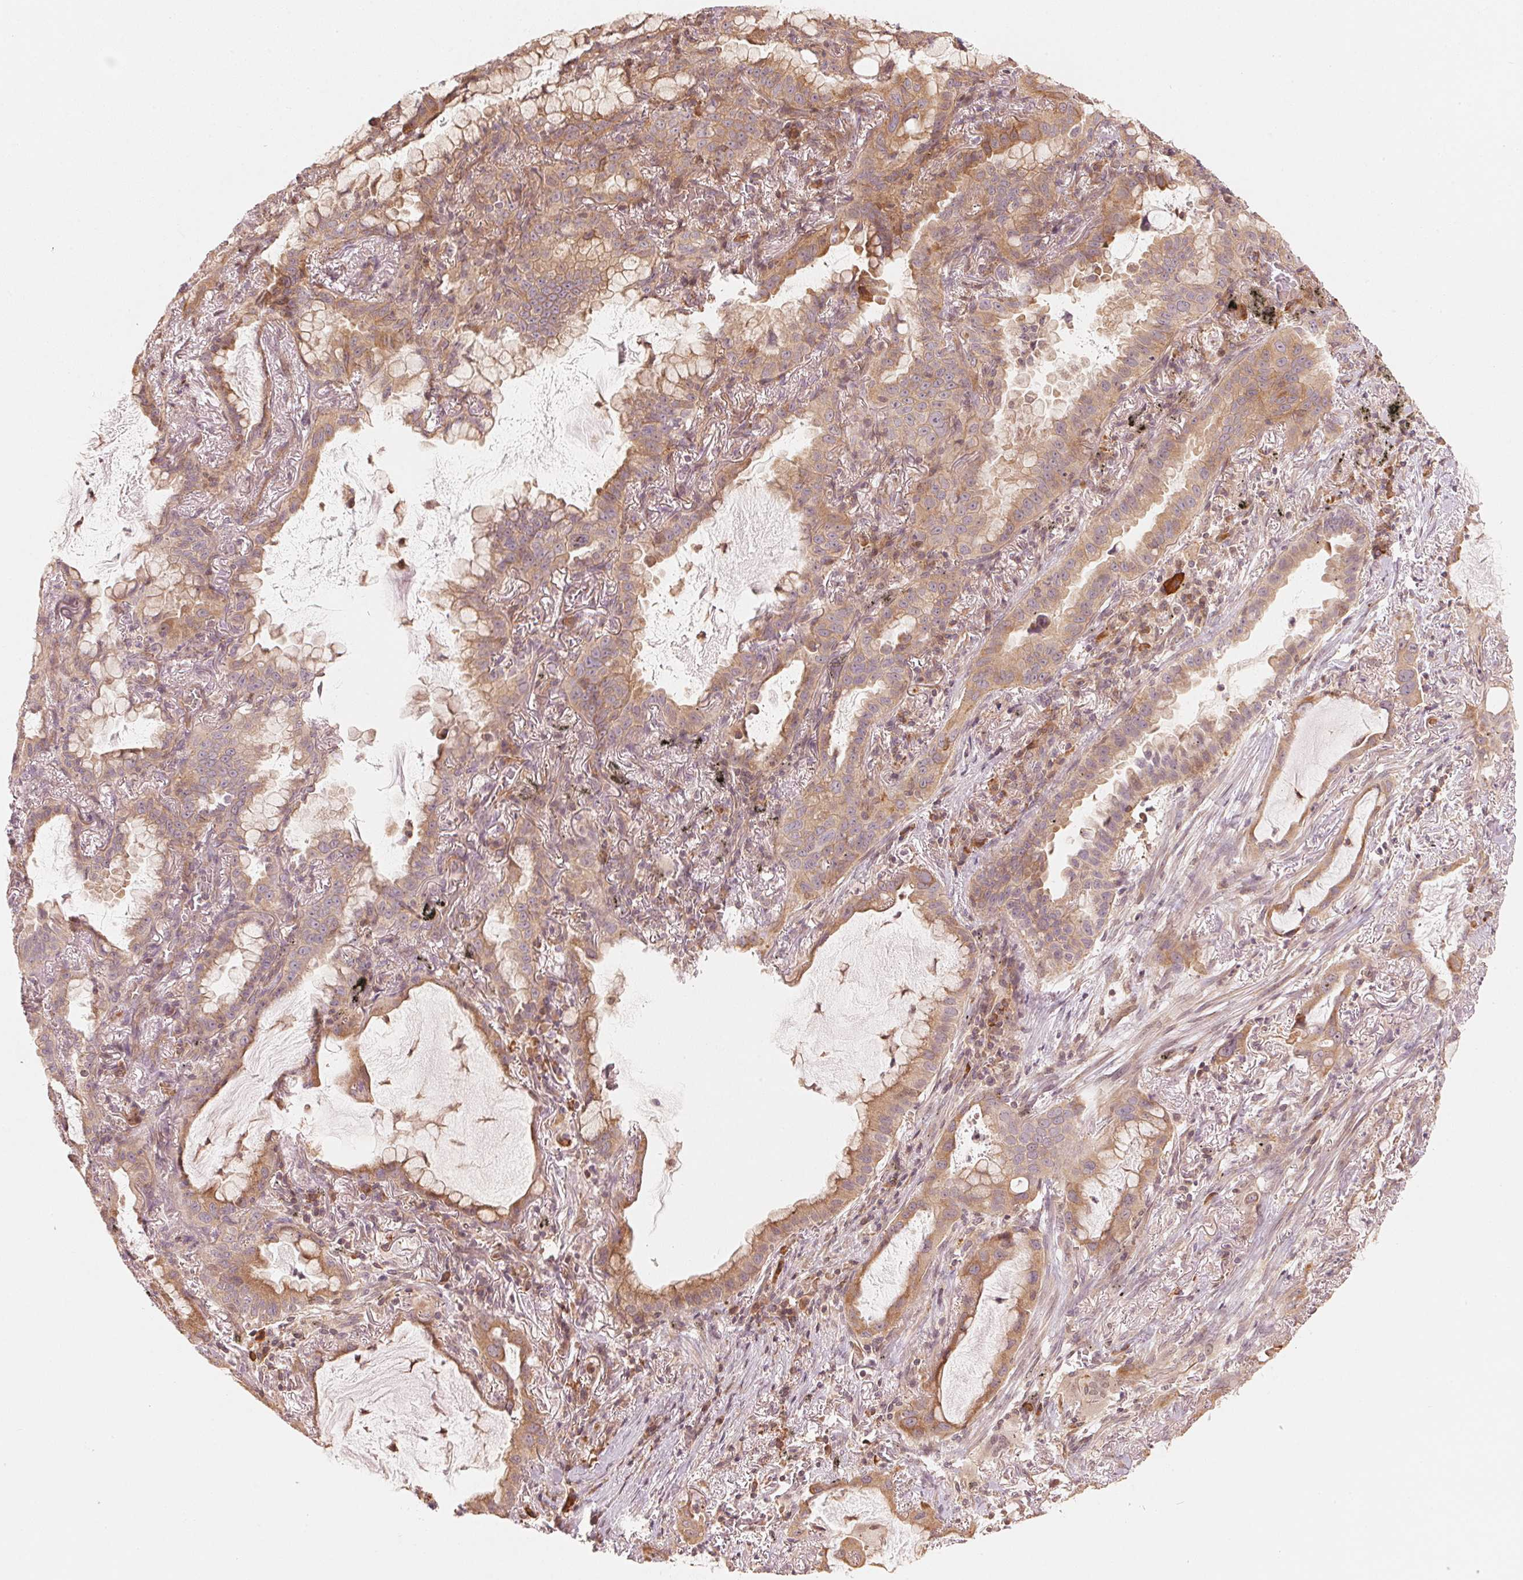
{"staining": {"intensity": "moderate", "quantity": ">75%", "location": "cytoplasmic/membranous"}, "tissue": "lung cancer", "cell_type": "Tumor cells", "image_type": "cancer", "snomed": [{"axis": "morphology", "description": "Adenocarcinoma, NOS"}, {"axis": "topography", "description": "Lung"}], "caption": "IHC photomicrograph of neoplastic tissue: lung cancer (adenocarcinoma) stained using immunohistochemistry (IHC) reveals medium levels of moderate protein expression localized specifically in the cytoplasmic/membranous of tumor cells, appearing as a cytoplasmic/membranous brown color.", "gene": "PRKN", "patient": {"sex": "male", "age": 65}}